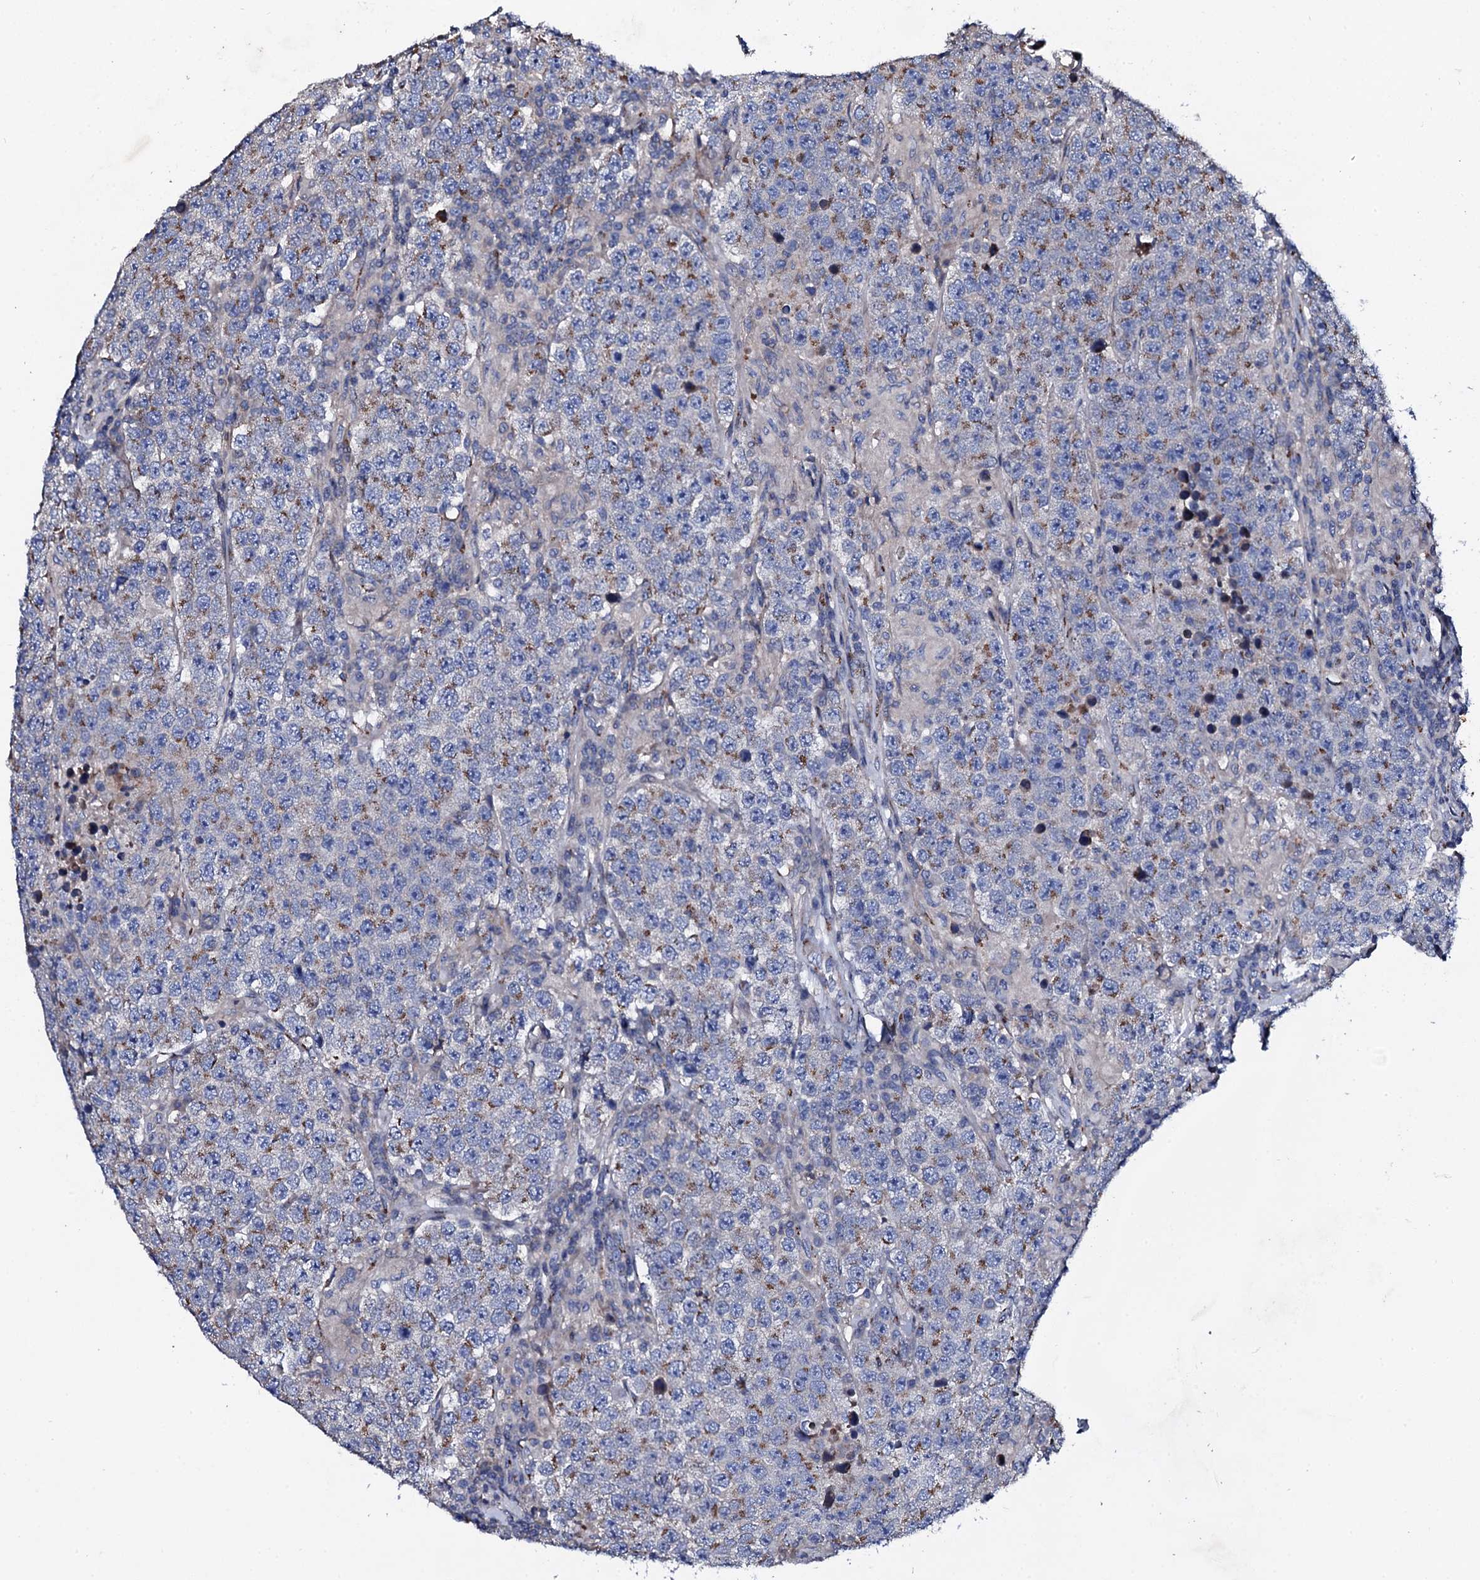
{"staining": {"intensity": "weak", "quantity": "25%-75%", "location": "cytoplasmic/membranous"}, "tissue": "testis cancer", "cell_type": "Tumor cells", "image_type": "cancer", "snomed": [{"axis": "morphology", "description": "Normal tissue, NOS"}, {"axis": "morphology", "description": "Urothelial carcinoma, High grade"}, {"axis": "morphology", "description": "Seminoma, NOS"}, {"axis": "morphology", "description": "Carcinoma, Embryonal, NOS"}, {"axis": "topography", "description": "Urinary bladder"}, {"axis": "topography", "description": "Testis"}], "caption": "About 25%-75% of tumor cells in testis cancer reveal weak cytoplasmic/membranous protein positivity as visualized by brown immunohistochemical staining.", "gene": "PLET1", "patient": {"sex": "male", "age": 41}}